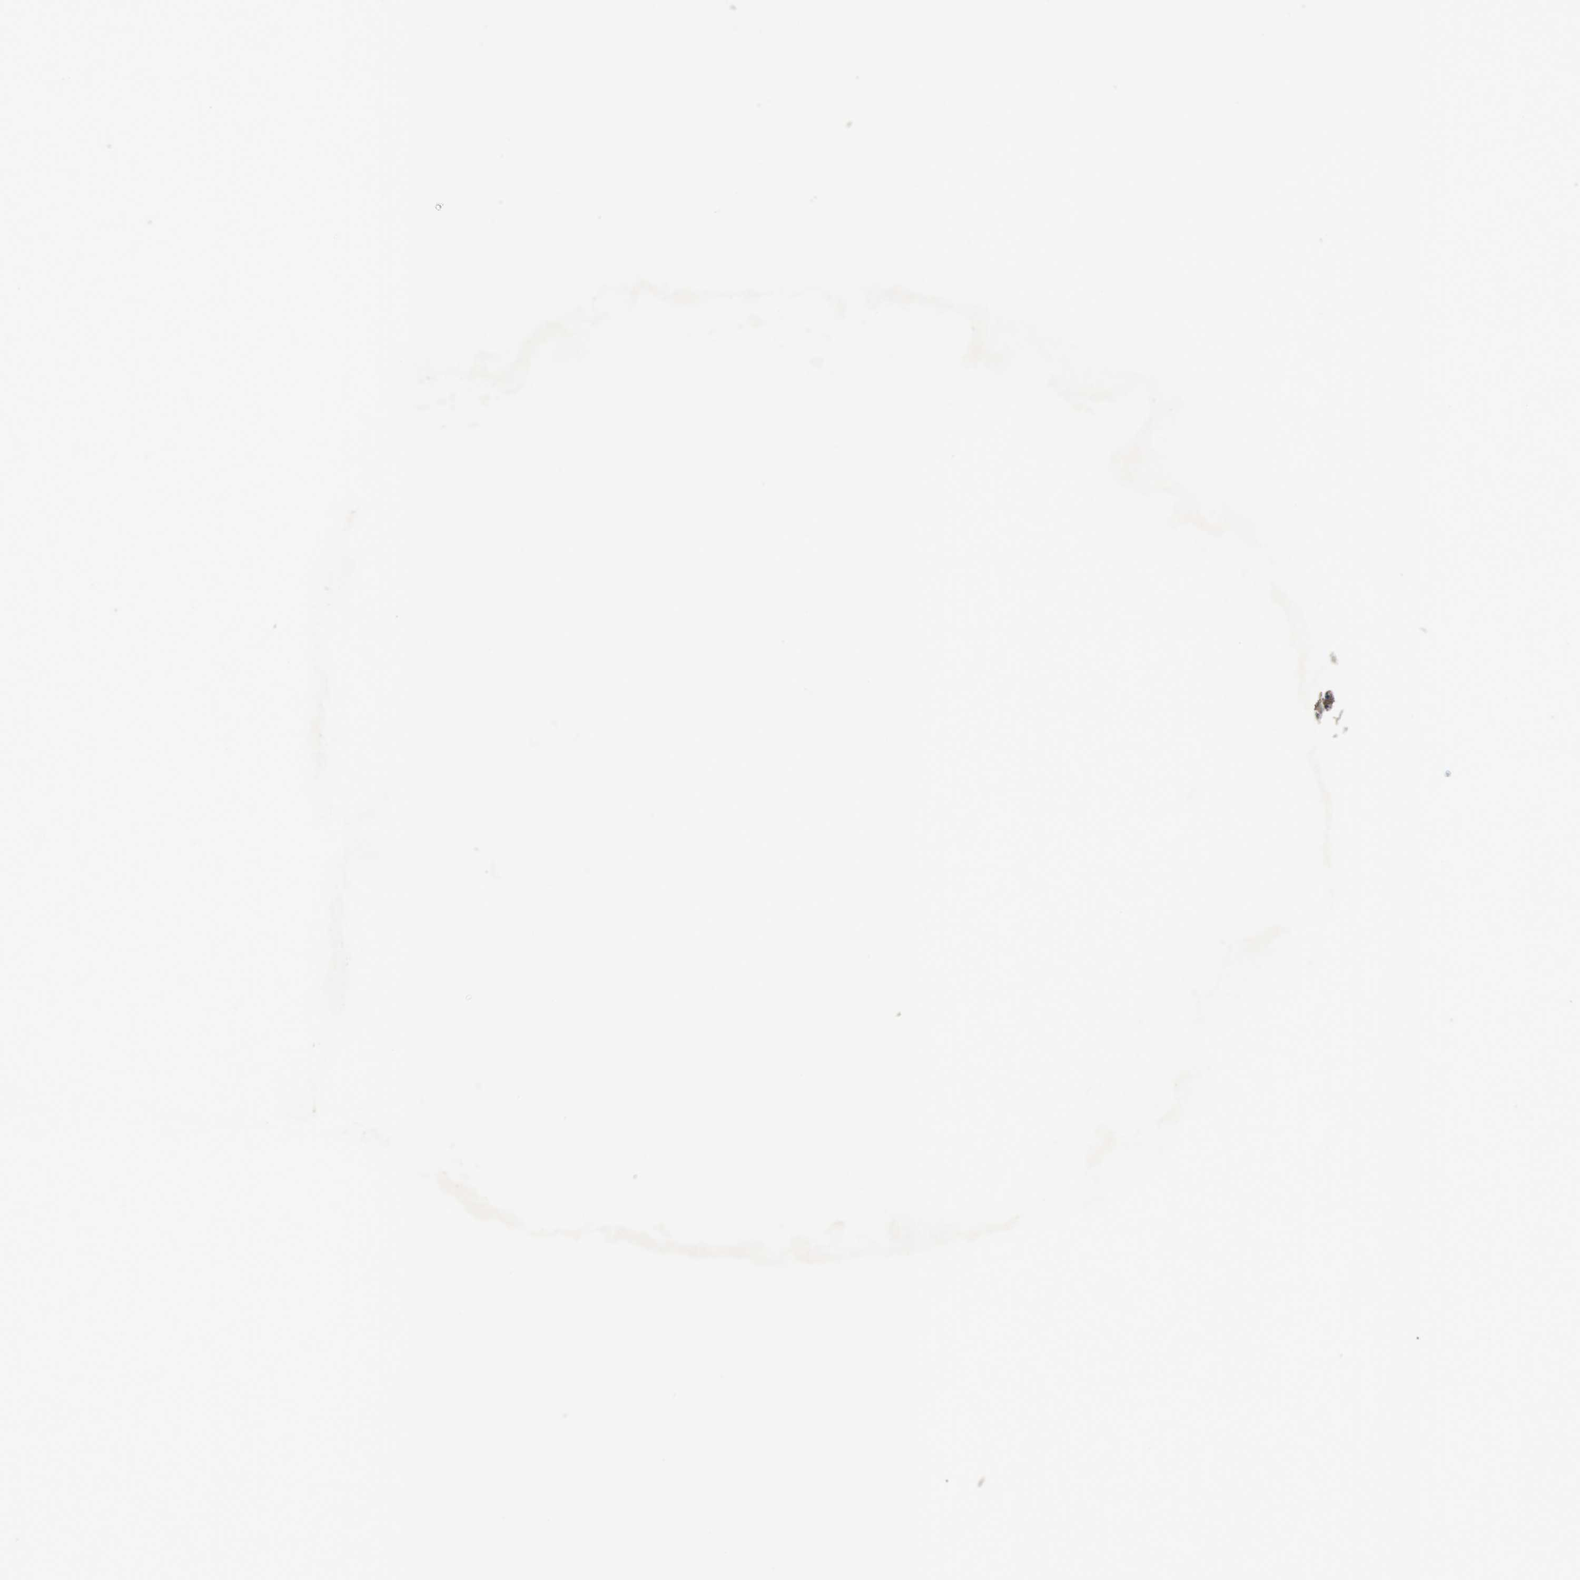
{"staining": {"intensity": "weak", "quantity": "25%-75%", "location": "cytoplasmic/membranous,nuclear"}, "tissue": "thyroid cancer", "cell_type": "Tumor cells", "image_type": "cancer", "snomed": [{"axis": "morphology", "description": "Follicular adenoma carcinoma, NOS"}, {"axis": "topography", "description": "Thyroid gland"}], "caption": "Follicular adenoma carcinoma (thyroid) stained with immunohistochemistry shows weak cytoplasmic/membranous and nuclear positivity in about 25%-75% of tumor cells.", "gene": "SLITRK5", "patient": {"sex": "male", "age": 75}}